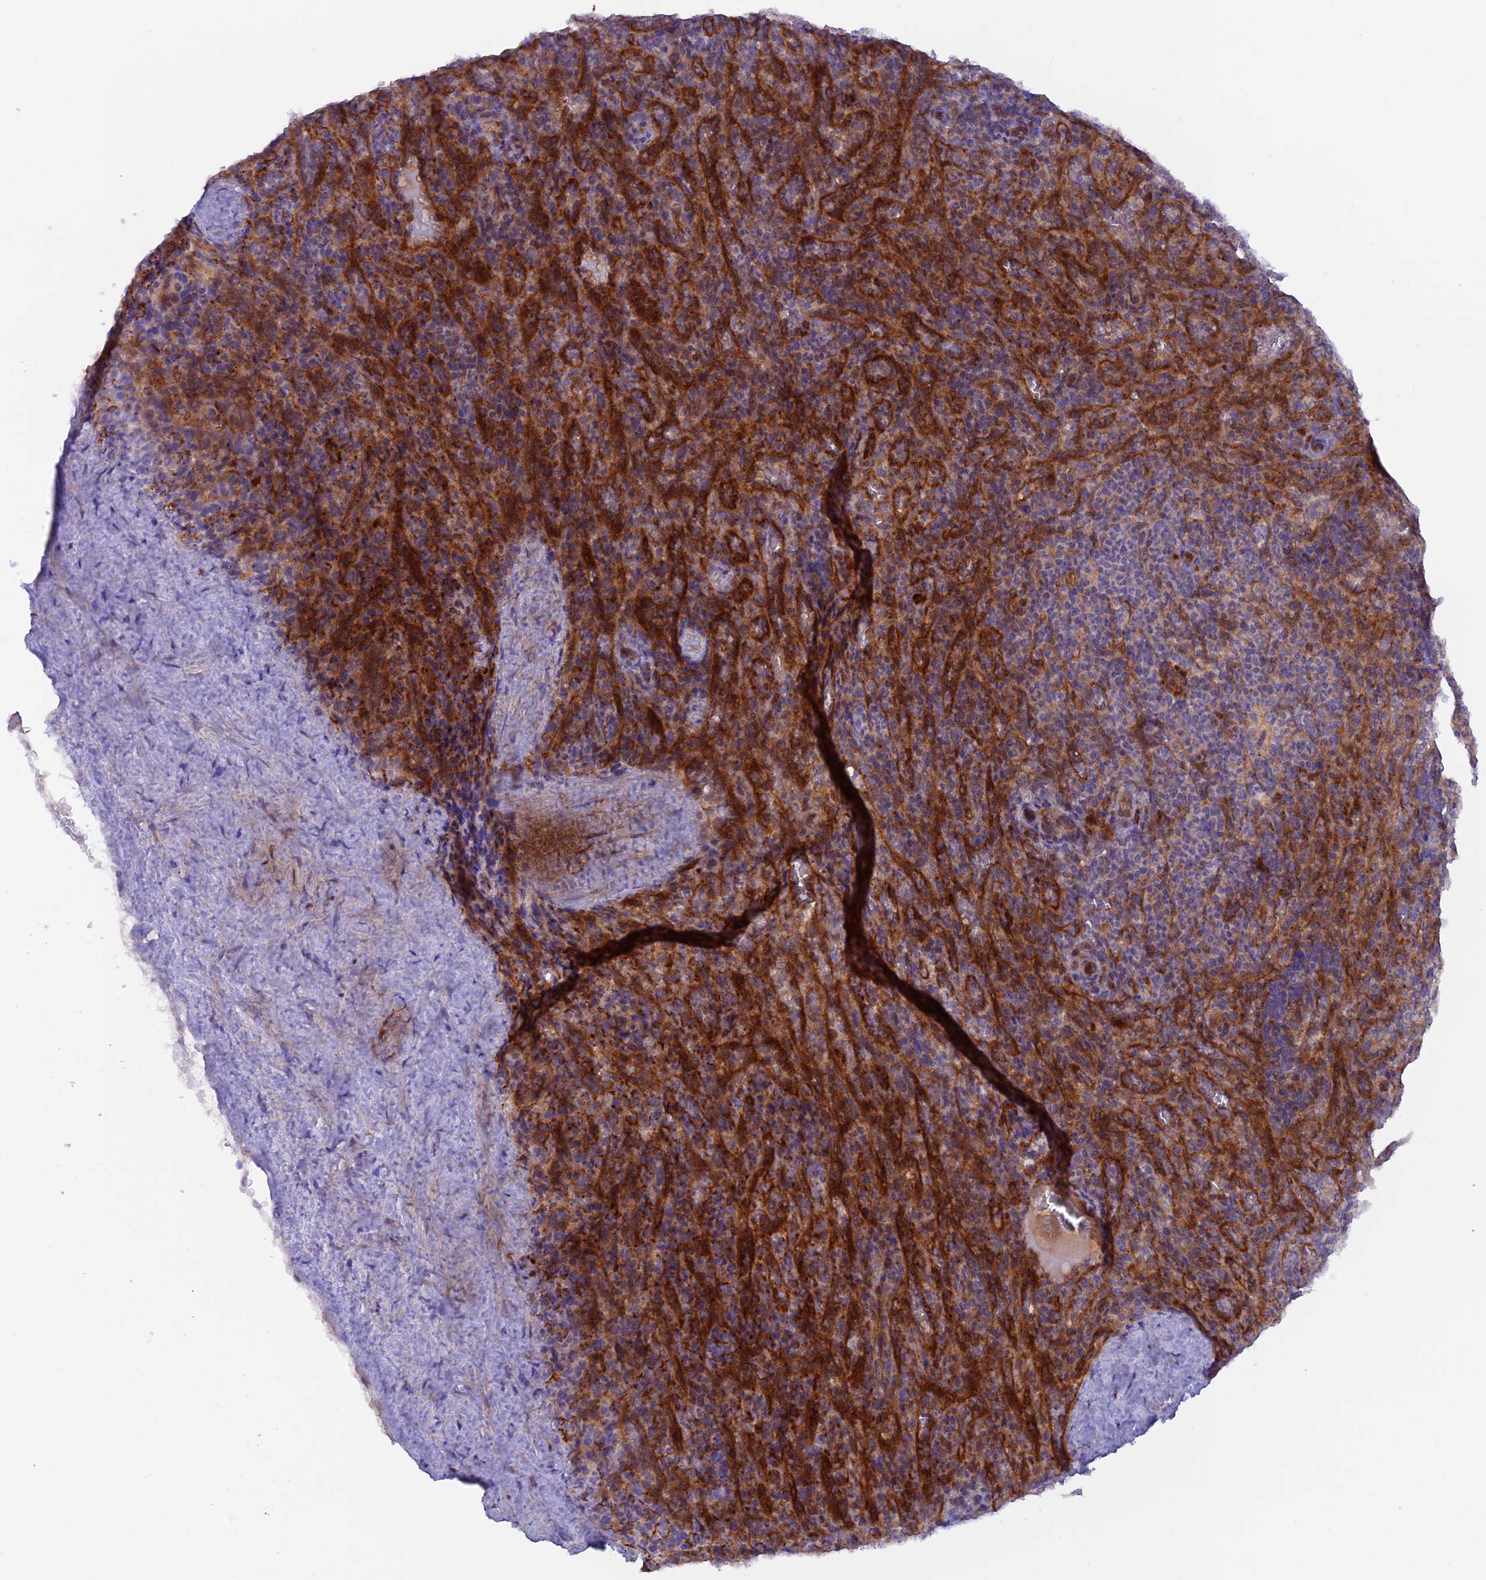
{"staining": {"intensity": "moderate", "quantity": "<25%", "location": "cytoplasmic/membranous"}, "tissue": "spleen", "cell_type": "Cells in red pulp", "image_type": "normal", "snomed": [{"axis": "morphology", "description": "Normal tissue, NOS"}, {"axis": "topography", "description": "Spleen"}], "caption": "Cells in red pulp display low levels of moderate cytoplasmic/membranous positivity in about <25% of cells in benign human spleen. (DAB (3,3'-diaminobenzidine) = brown stain, brightfield microscopy at high magnification).", "gene": "GMCL1", "patient": {"sex": "female", "age": 21}}